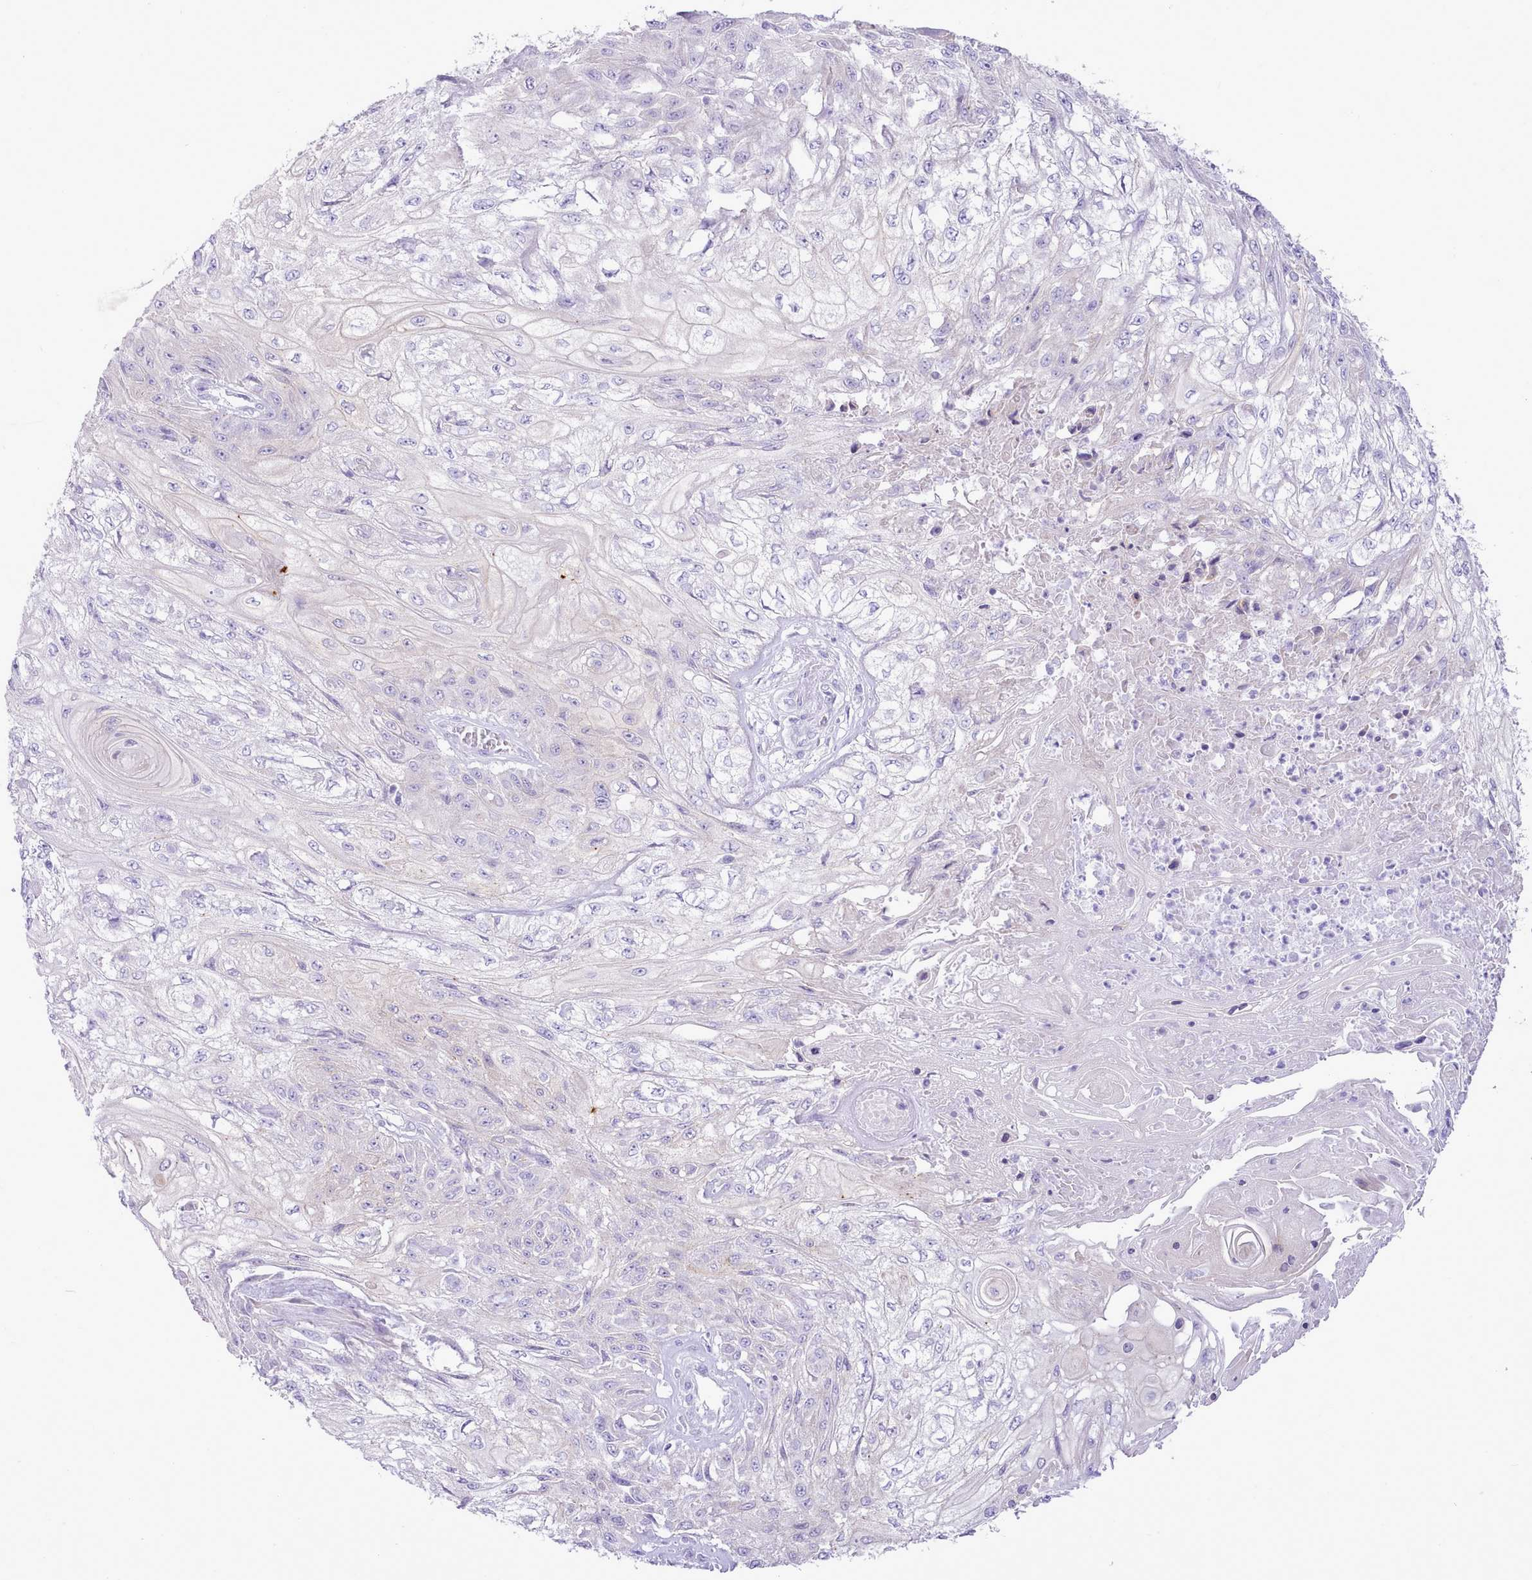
{"staining": {"intensity": "negative", "quantity": "none", "location": "none"}, "tissue": "skin cancer", "cell_type": "Tumor cells", "image_type": "cancer", "snomed": [{"axis": "morphology", "description": "Squamous cell carcinoma, NOS"}, {"axis": "morphology", "description": "Squamous cell carcinoma, metastatic, NOS"}, {"axis": "topography", "description": "Skin"}, {"axis": "topography", "description": "Lymph node"}], "caption": "There is no significant expression in tumor cells of skin cancer.", "gene": "MDFI", "patient": {"sex": "male", "age": 75}}